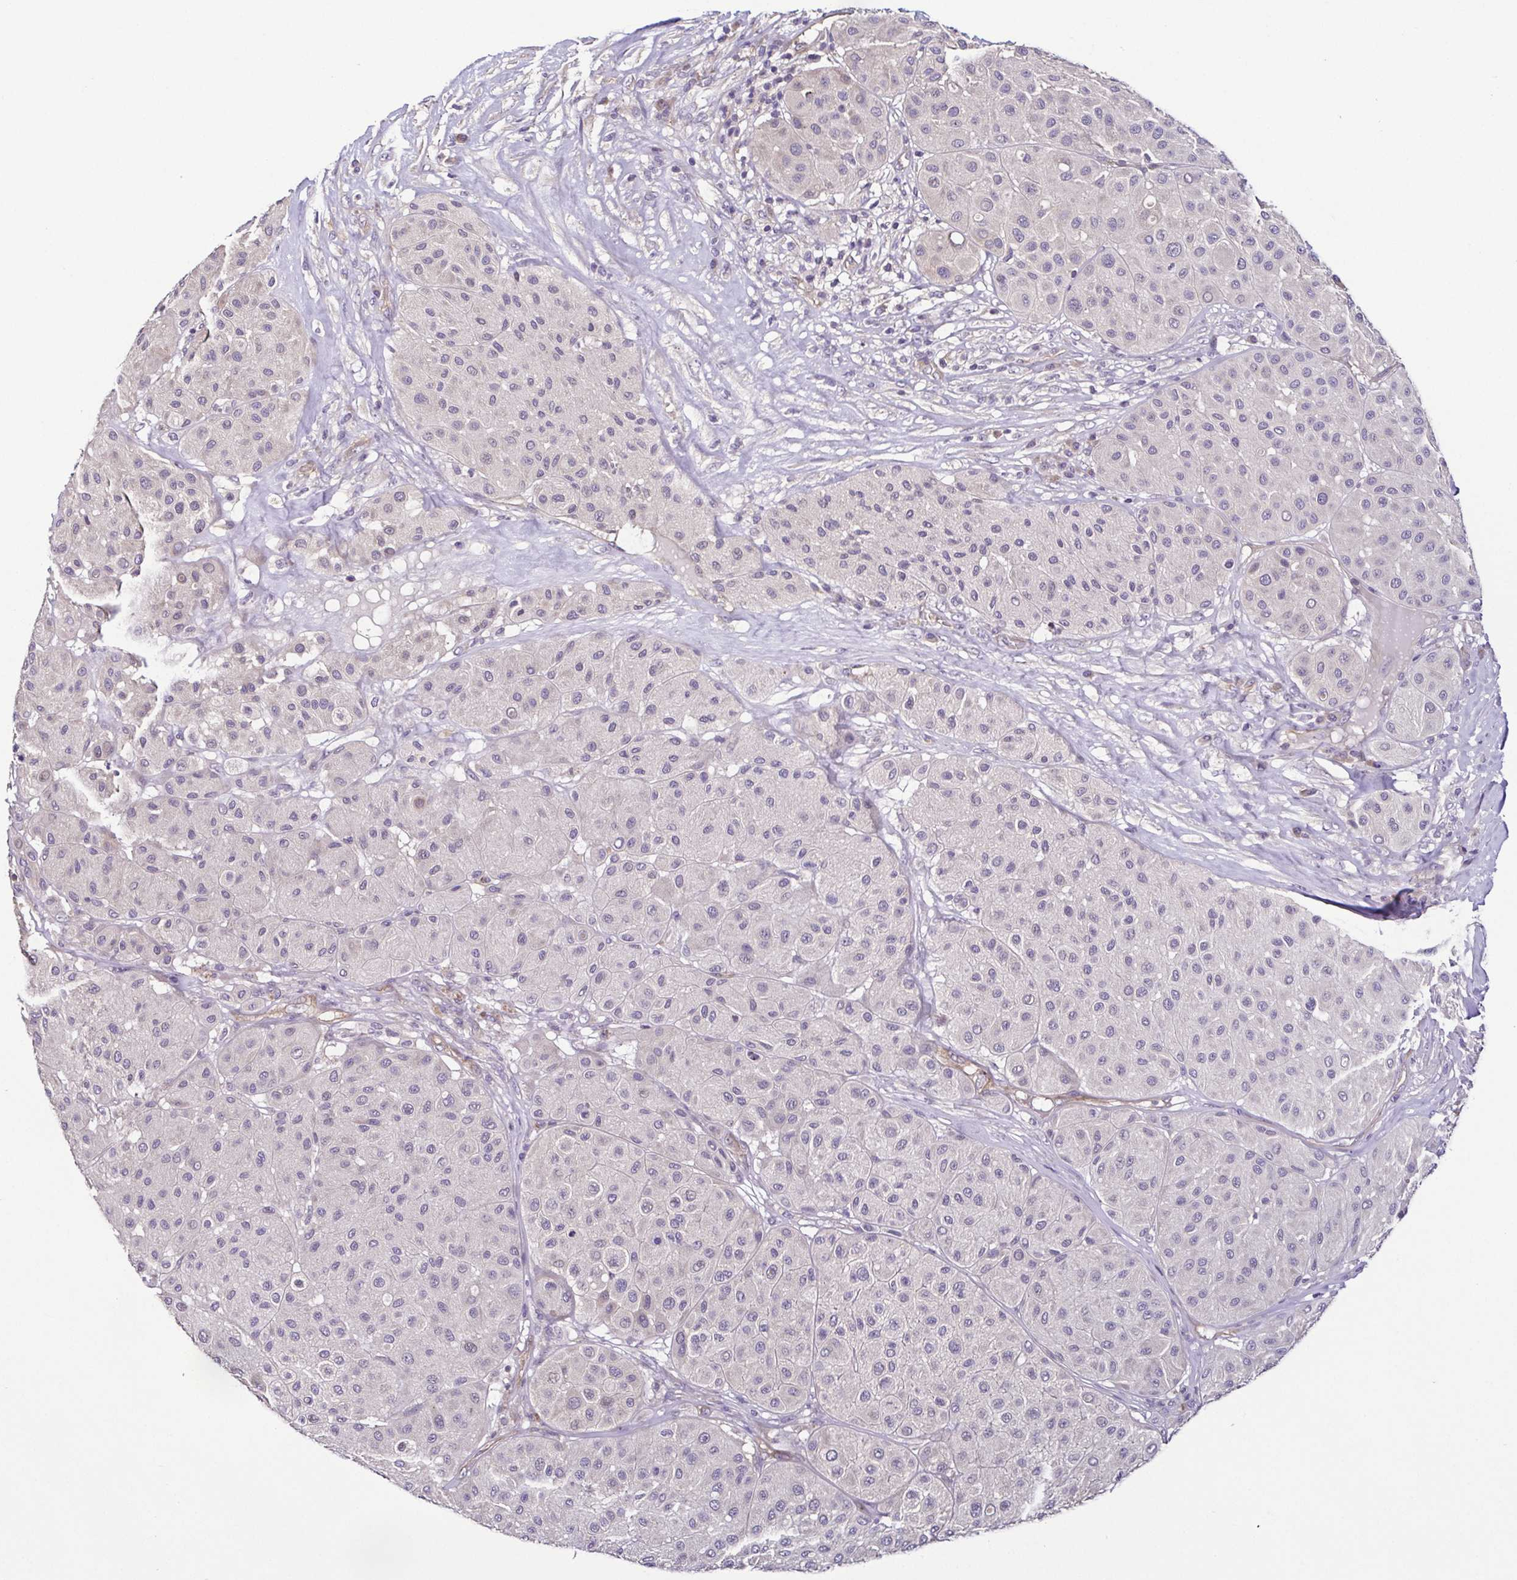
{"staining": {"intensity": "negative", "quantity": "none", "location": "none"}, "tissue": "melanoma", "cell_type": "Tumor cells", "image_type": "cancer", "snomed": [{"axis": "morphology", "description": "Malignant melanoma, Metastatic site"}, {"axis": "topography", "description": "Smooth muscle"}], "caption": "IHC of human malignant melanoma (metastatic site) shows no staining in tumor cells.", "gene": "LMOD2", "patient": {"sex": "male", "age": 41}}